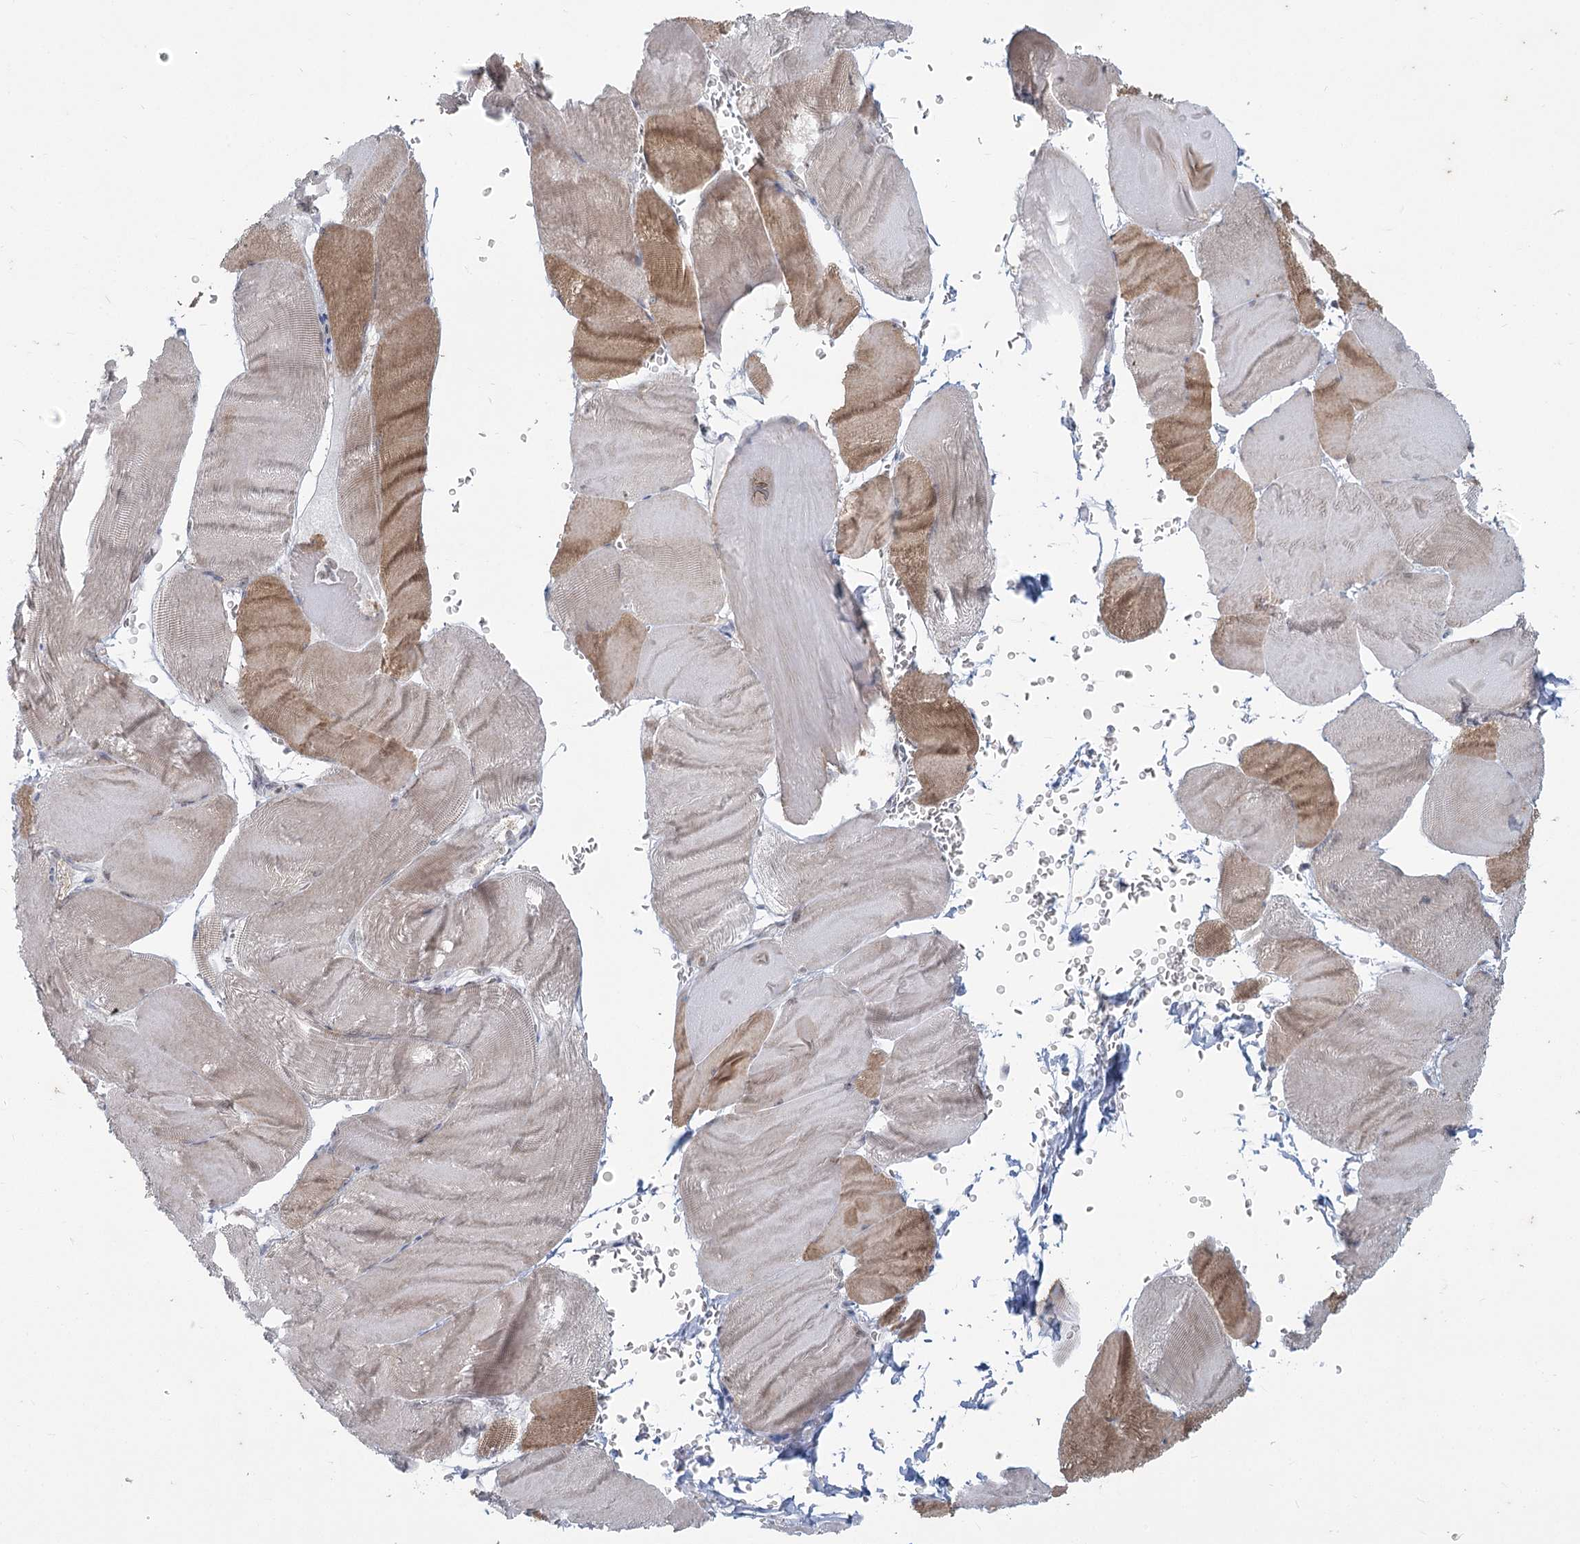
{"staining": {"intensity": "moderate", "quantity": "<25%", "location": "cytoplasmic/membranous"}, "tissue": "skeletal muscle", "cell_type": "Myocytes", "image_type": "normal", "snomed": [{"axis": "morphology", "description": "Normal tissue, NOS"}, {"axis": "morphology", "description": "Basal cell carcinoma"}, {"axis": "topography", "description": "Skeletal muscle"}], "caption": "Benign skeletal muscle reveals moderate cytoplasmic/membranous positivity in about <25% of myocytes (brown staining indicates protein expression, while blue staining denotes nuclei)..", "gene": "MTG1", "patient": {"sex": "female", "age": 64}}